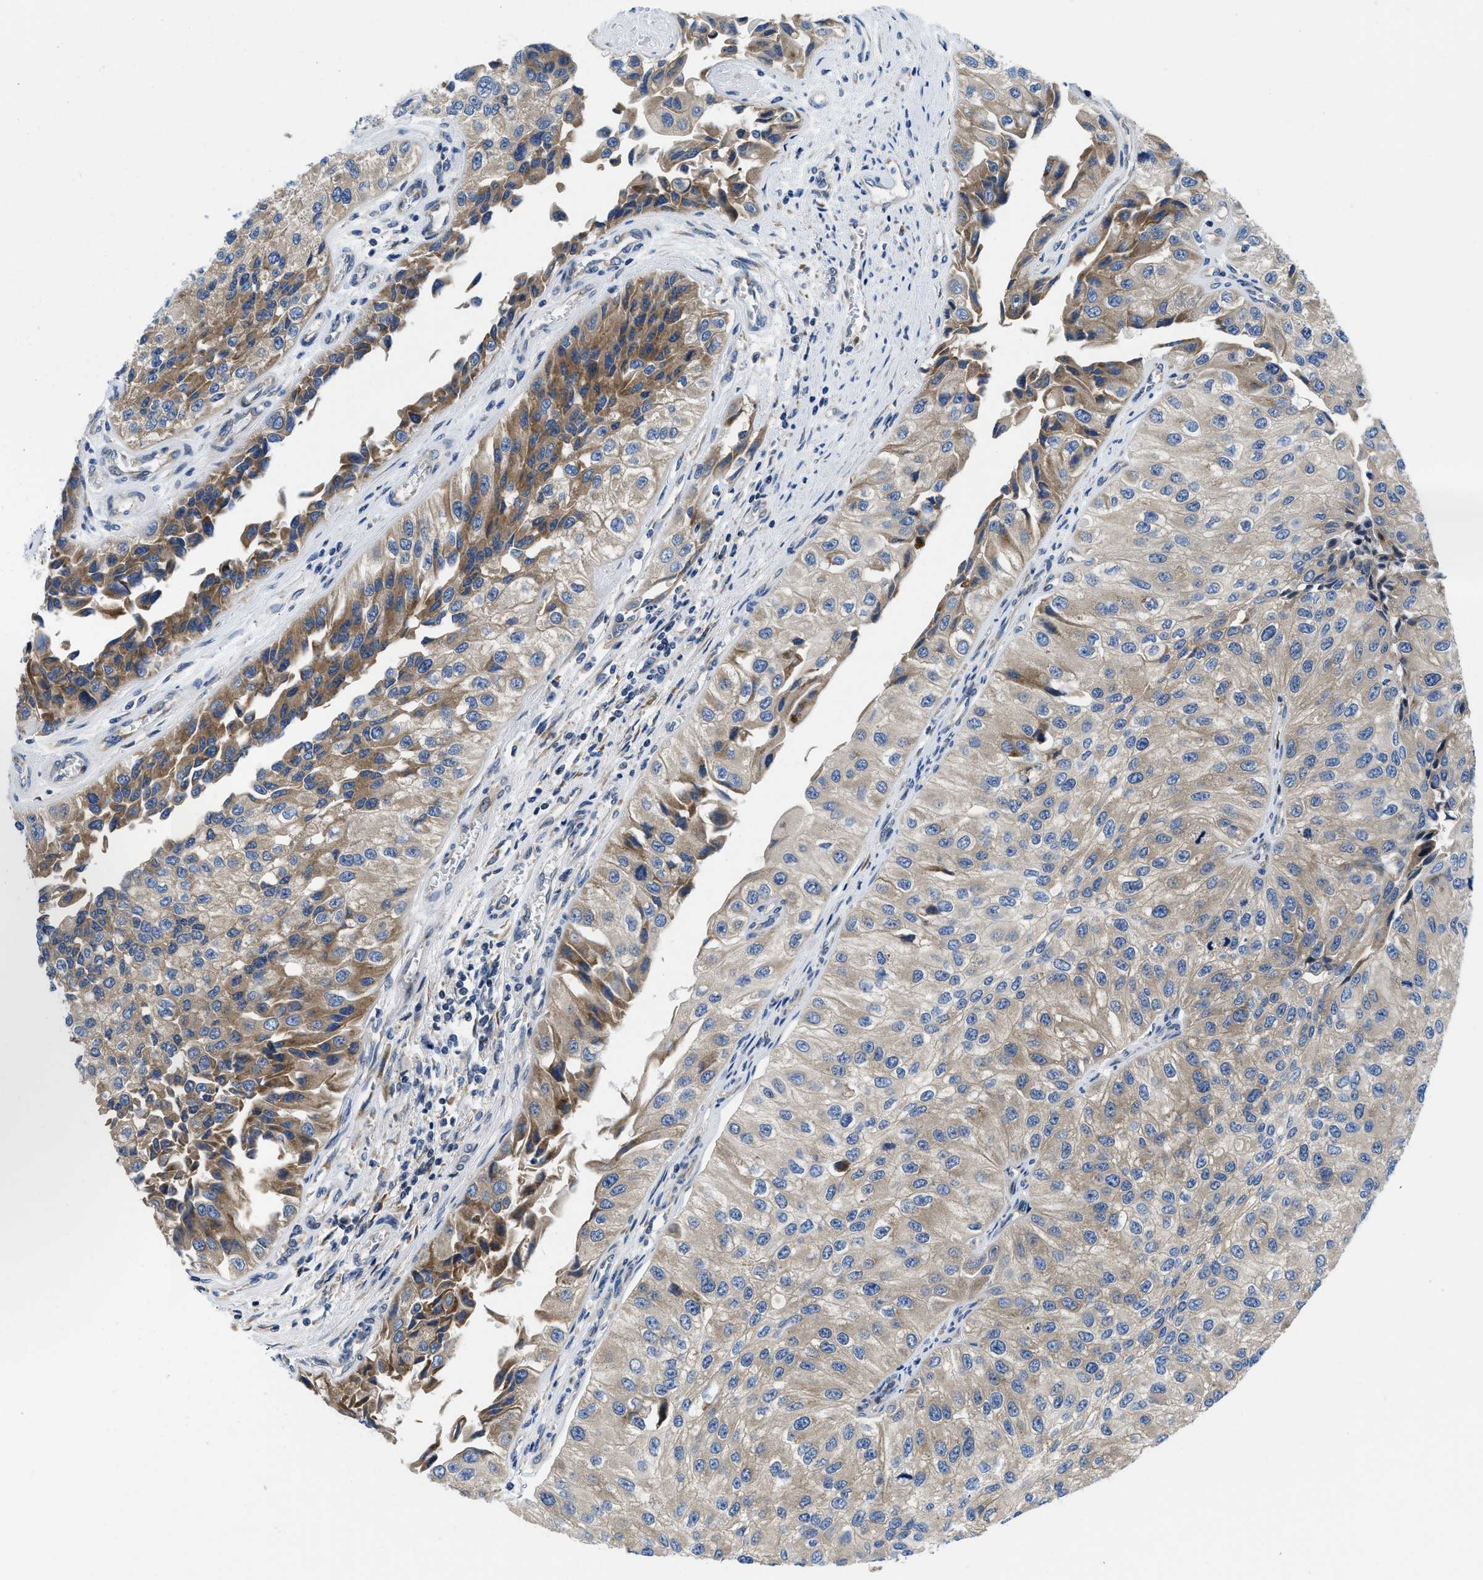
{"staining": {"intensity": "moderate", "quantity": "25%-75%", "location": "cytoplasmic/membranous"}, "tissue": "urothelial cancer", "cell_type": "Tumor cells", "image_type": "cancer", "snomed": [{"axis": "morphology", "description": "Urothelial carcinoma, High grade"}, {"axis": "topography", "description": "Kidney"}, {"axis": "topography", "description": "Urinary bladder"}], "caption": "Urothelial cancer tissue demonstrates moderate cytoplasmic/membranous staining in approximately 25%-75% of tumor cells, visualized by immunohistochemistry.", "gene": "IKBKE", "patient": {"sex": "male", "age": 77}}